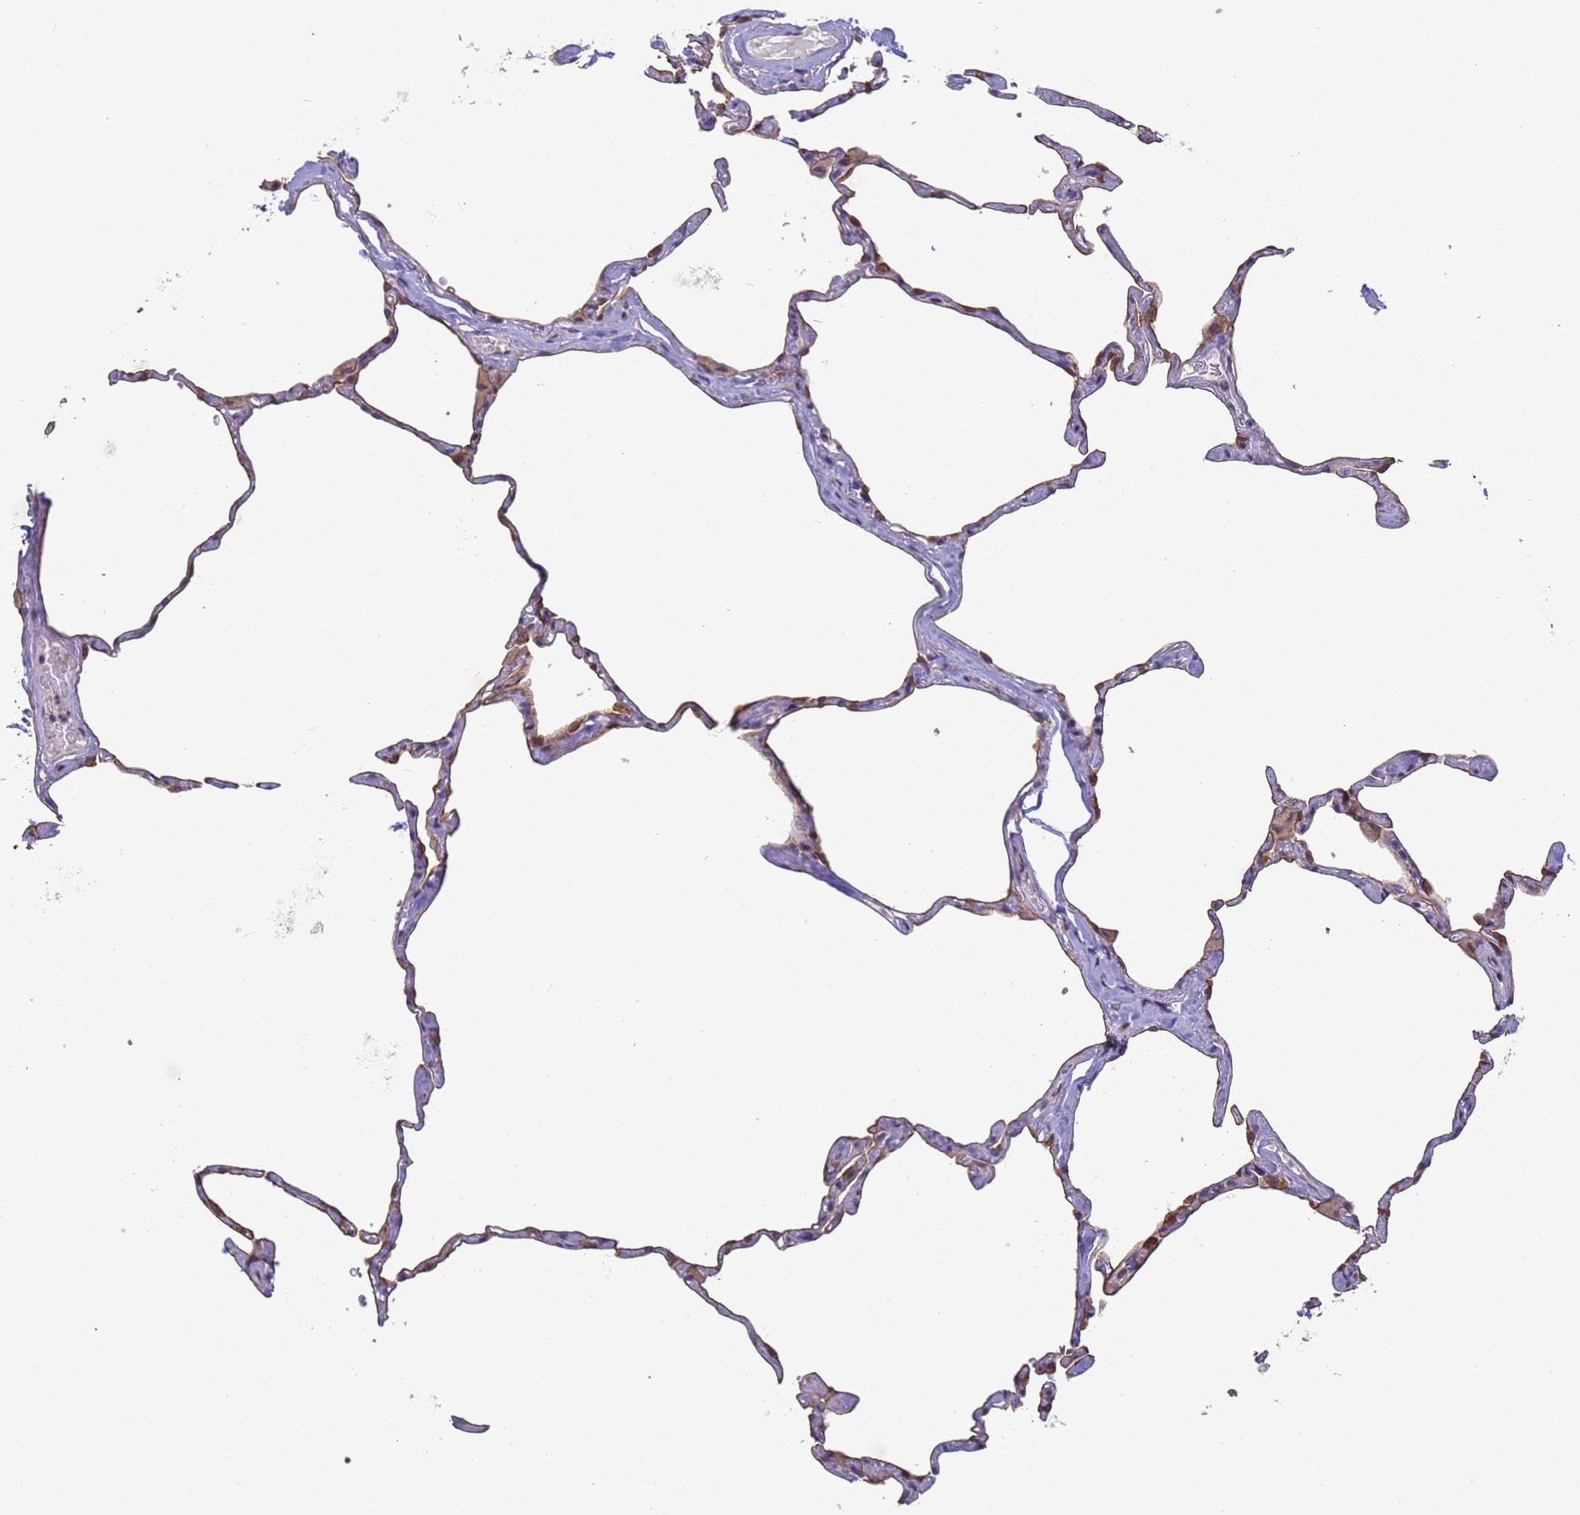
{"staining": {"intensity": "moderate", "quantity": "25%-75%", "location": "cytoplasmic/membranous"}, "tissue": "lung", "cell_type": "Alveolar cells", "image_type": "normal", "snomed": [{"axis": "morphology", "description": "Normal tissue, NOS"}, {"axis": "topography", "description": "Lung"}], "caption": "IHC of unremarkable human lung reveals medium levels of moderate cytoplasmic/membranous expression in approximately 25%-75% of alveolar cells. Immunohistochemistry (ihc) stains the protein of interest in brown and the nuclei are stained blue.", "gene": "VWA3A", "patient": {"sex": "male", "age": 65}}